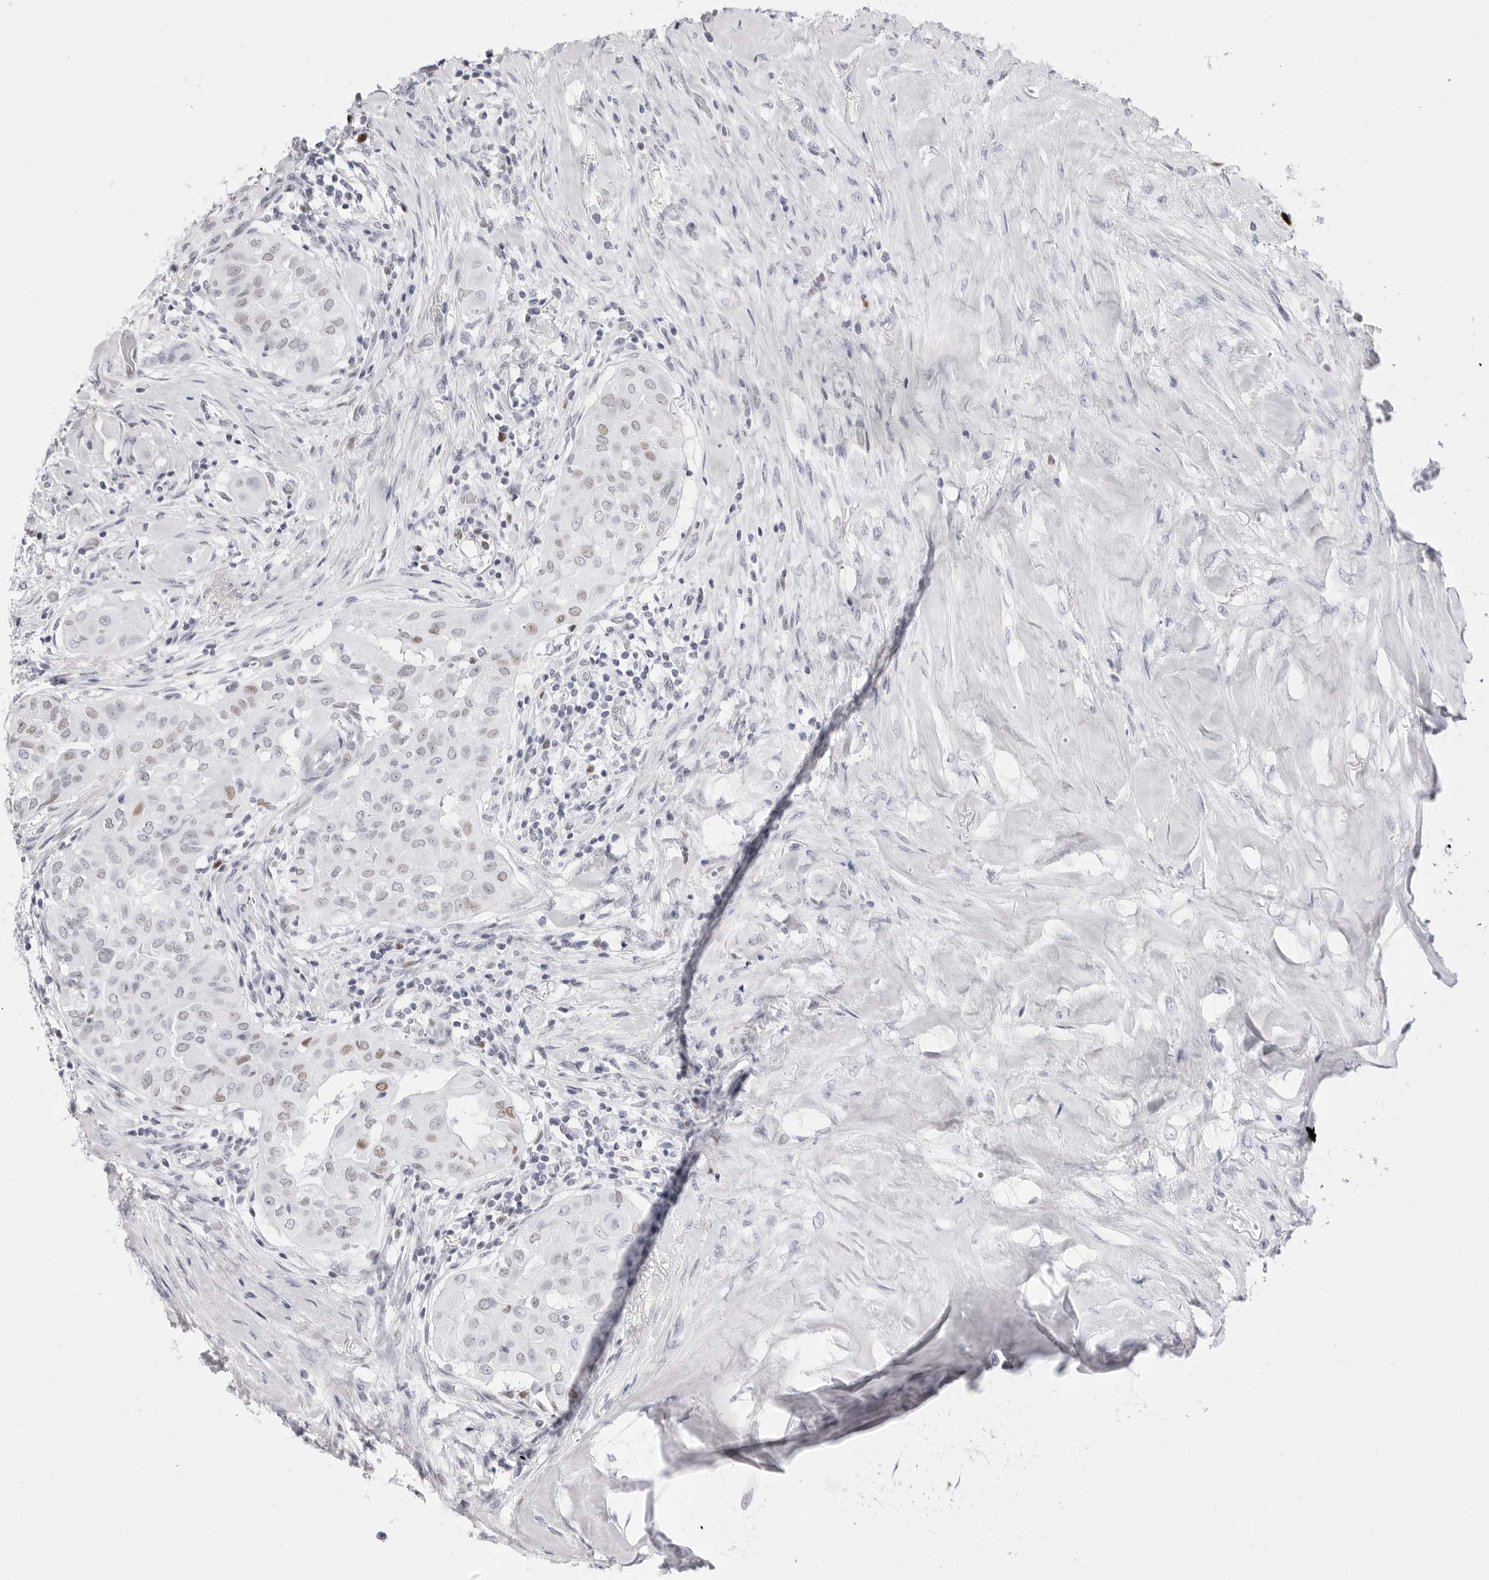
{"staining": {"intensity": "moderate", "quantity": "<25%", "location": "nuclear"}, "tissue": "thyroid cancer", "cell_type": "Tumor cells", "image_type": "cancer", "snomed": [{"axis": "morphology", "description": "Papillary adenocarcinoma, NOS"}, {"axis": "topography", "description": "Thyroid gland"}], "caption": "DAB immunohistochemical staining of papillary adenocarcinoma (thyroid) exhibits moderate nuclear protein staining in about <25% of tumor cells. Nuclei are stained in blue.", "gene": "NASP", "patient": {"sex": "female", "age": 59}}